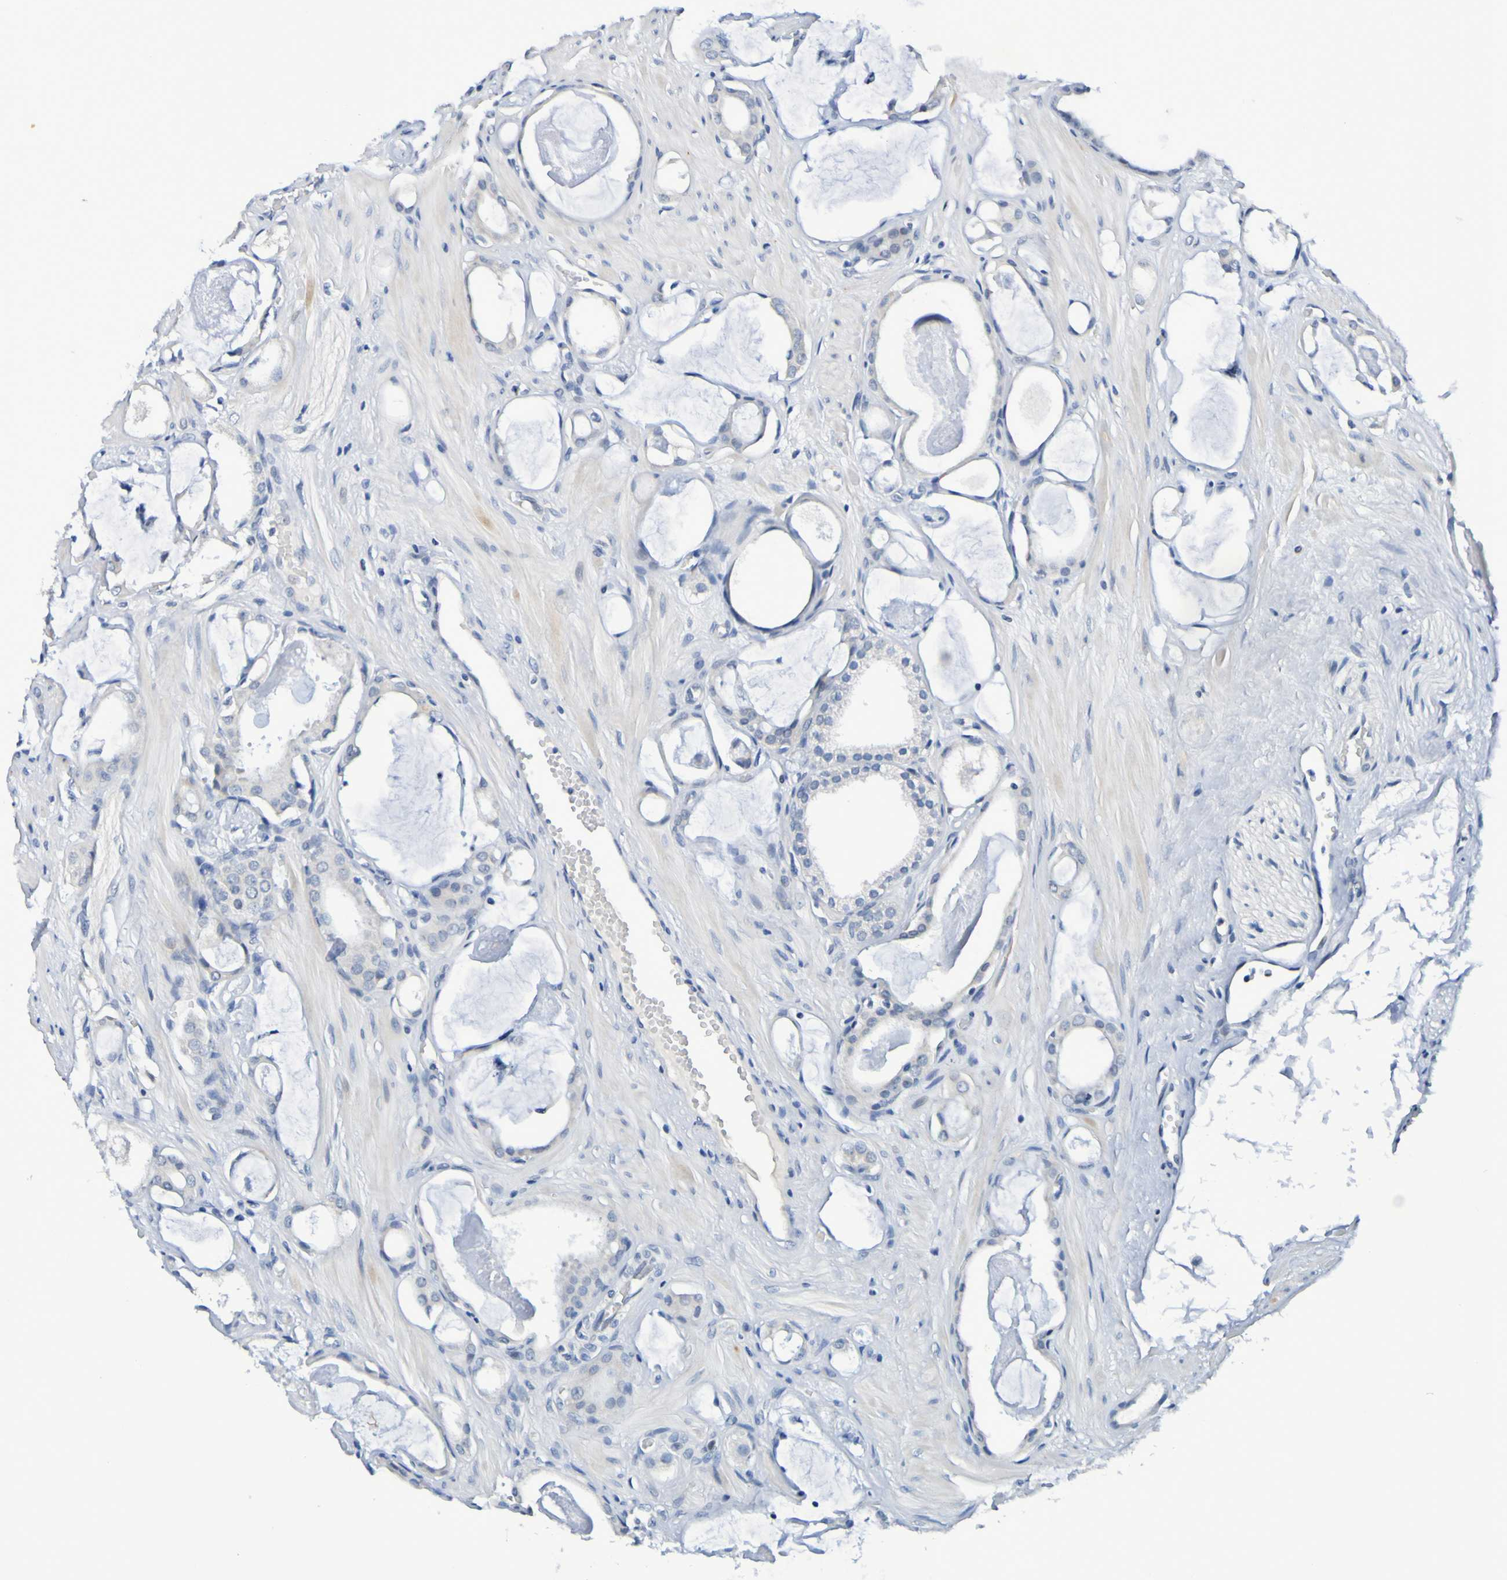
{"staining": {"intensity": "negative", "quantity": "none", "location": "none"}, "tissue": "prostate cancer", "cell_type": "Tumor cells", "image_type": "cancer", "snomed": [{"axis": "morphology", "description": "Adenocarcinoma, Low grade"}, {"axis": "topography", "description": "Prostate"}], "caption": "This is an IHC histopathology image of human prostate cancer (adenocarcinoma (low-grade)). There is no expression in tumor cells.", "gene": "VMA21", "patient": {"sex": "male", "age": 53}}